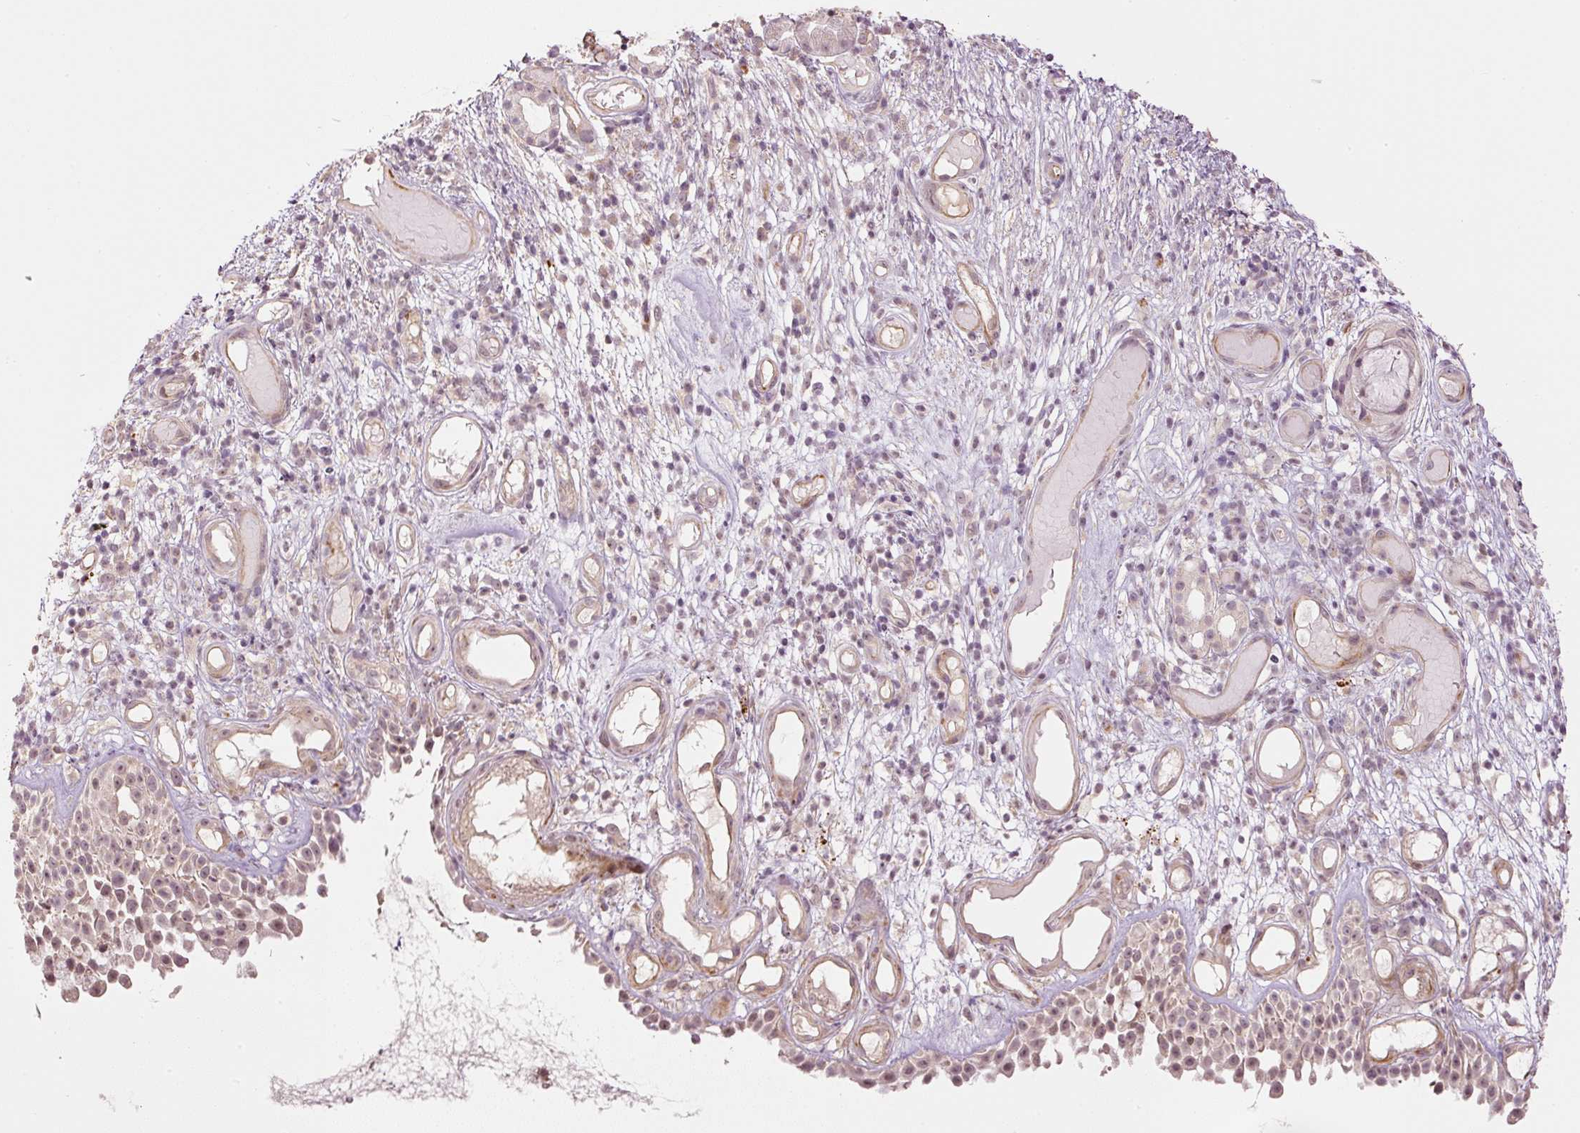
{"staining": {"intensity": "weak", "quantity": "25%-75%", "location": "cytoplasmic/membranous,nuclear"}, "tissue": "nasopharynx", "cell_type": "Respiratory epithelial cells", "image_type": "normal", "snomed": [{"axis": "morphology", "description": "Normal tissue, NOS"}, {"axis": "morphology", "description": "Inflammation, NOS"}, {"axis": "topography", "description": "Nasopharynx"}], "caption": "A brown stain highlights weak cytoplasmic/membranous,nuclear positivity of a protein in respiratory epithelial cells of unremarkable human nasopharynx. (Stains: DAB in brown, nuclei in blue, Microscopy: brightfield microscopy at high magnification).", "gene": "CDC20B", "patient": {"sex": "male", "age": 54}}